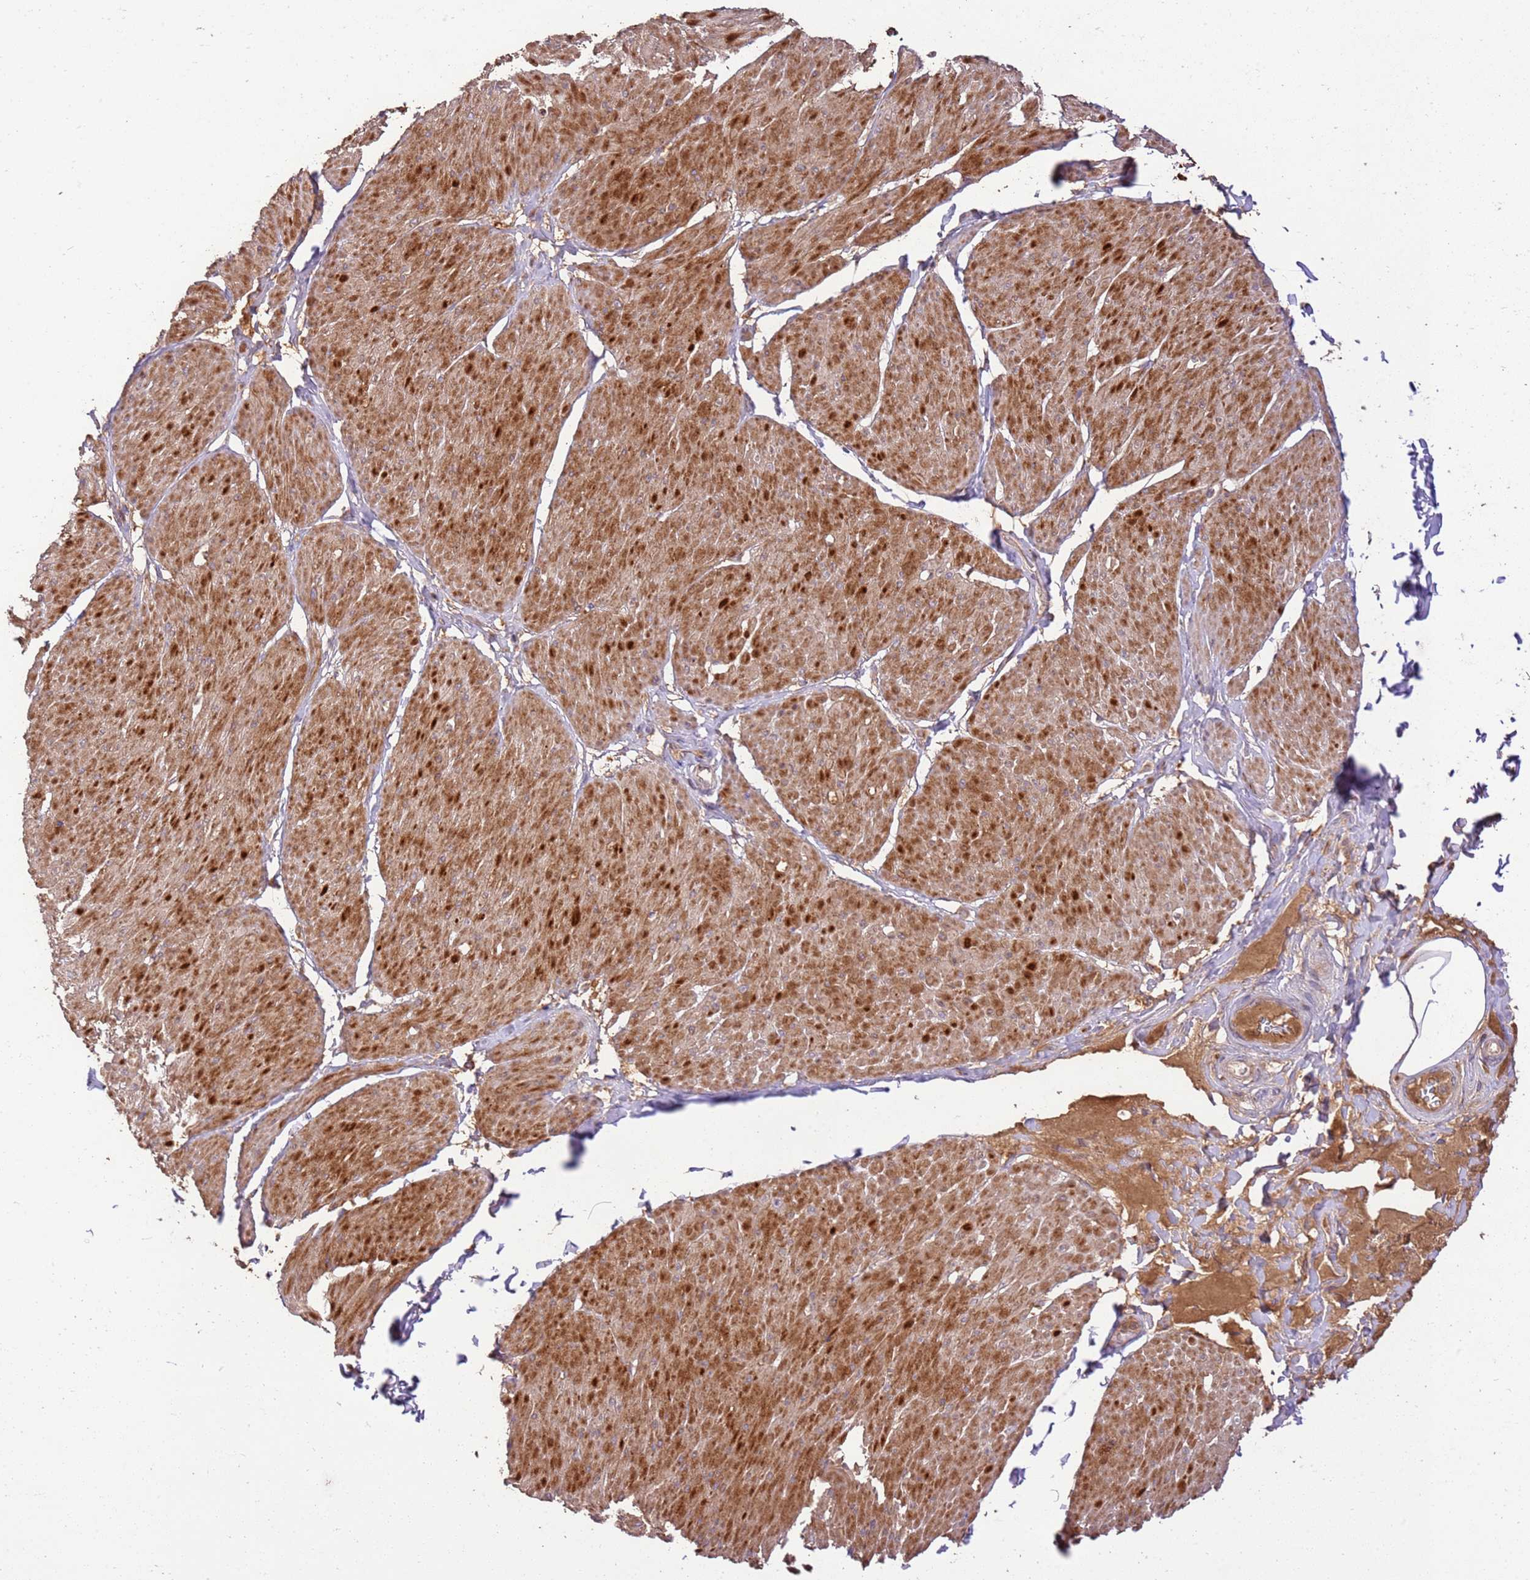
{"staining": {"intensity": "strong", "quantity": "25%-75%", "location": "cytoplasmic/membranous"}, "tissue": "smooth muscle", "cell_type": "Smooth muscle cells", "image_type": "normal", "snomed": [{"axis": "morphology", "description": "Urothelial carcinoma, High grade"}, {"axis": "topography", "description": "Urinary bladder"}], "caption": "A high amount of strong cytoplasmic/membranous staining is present in about 25%-75% of smooth muscle cells in normal smooth muscle.", "gene": "LRRC28", "patient": {"sex": "male", "age": 46}}